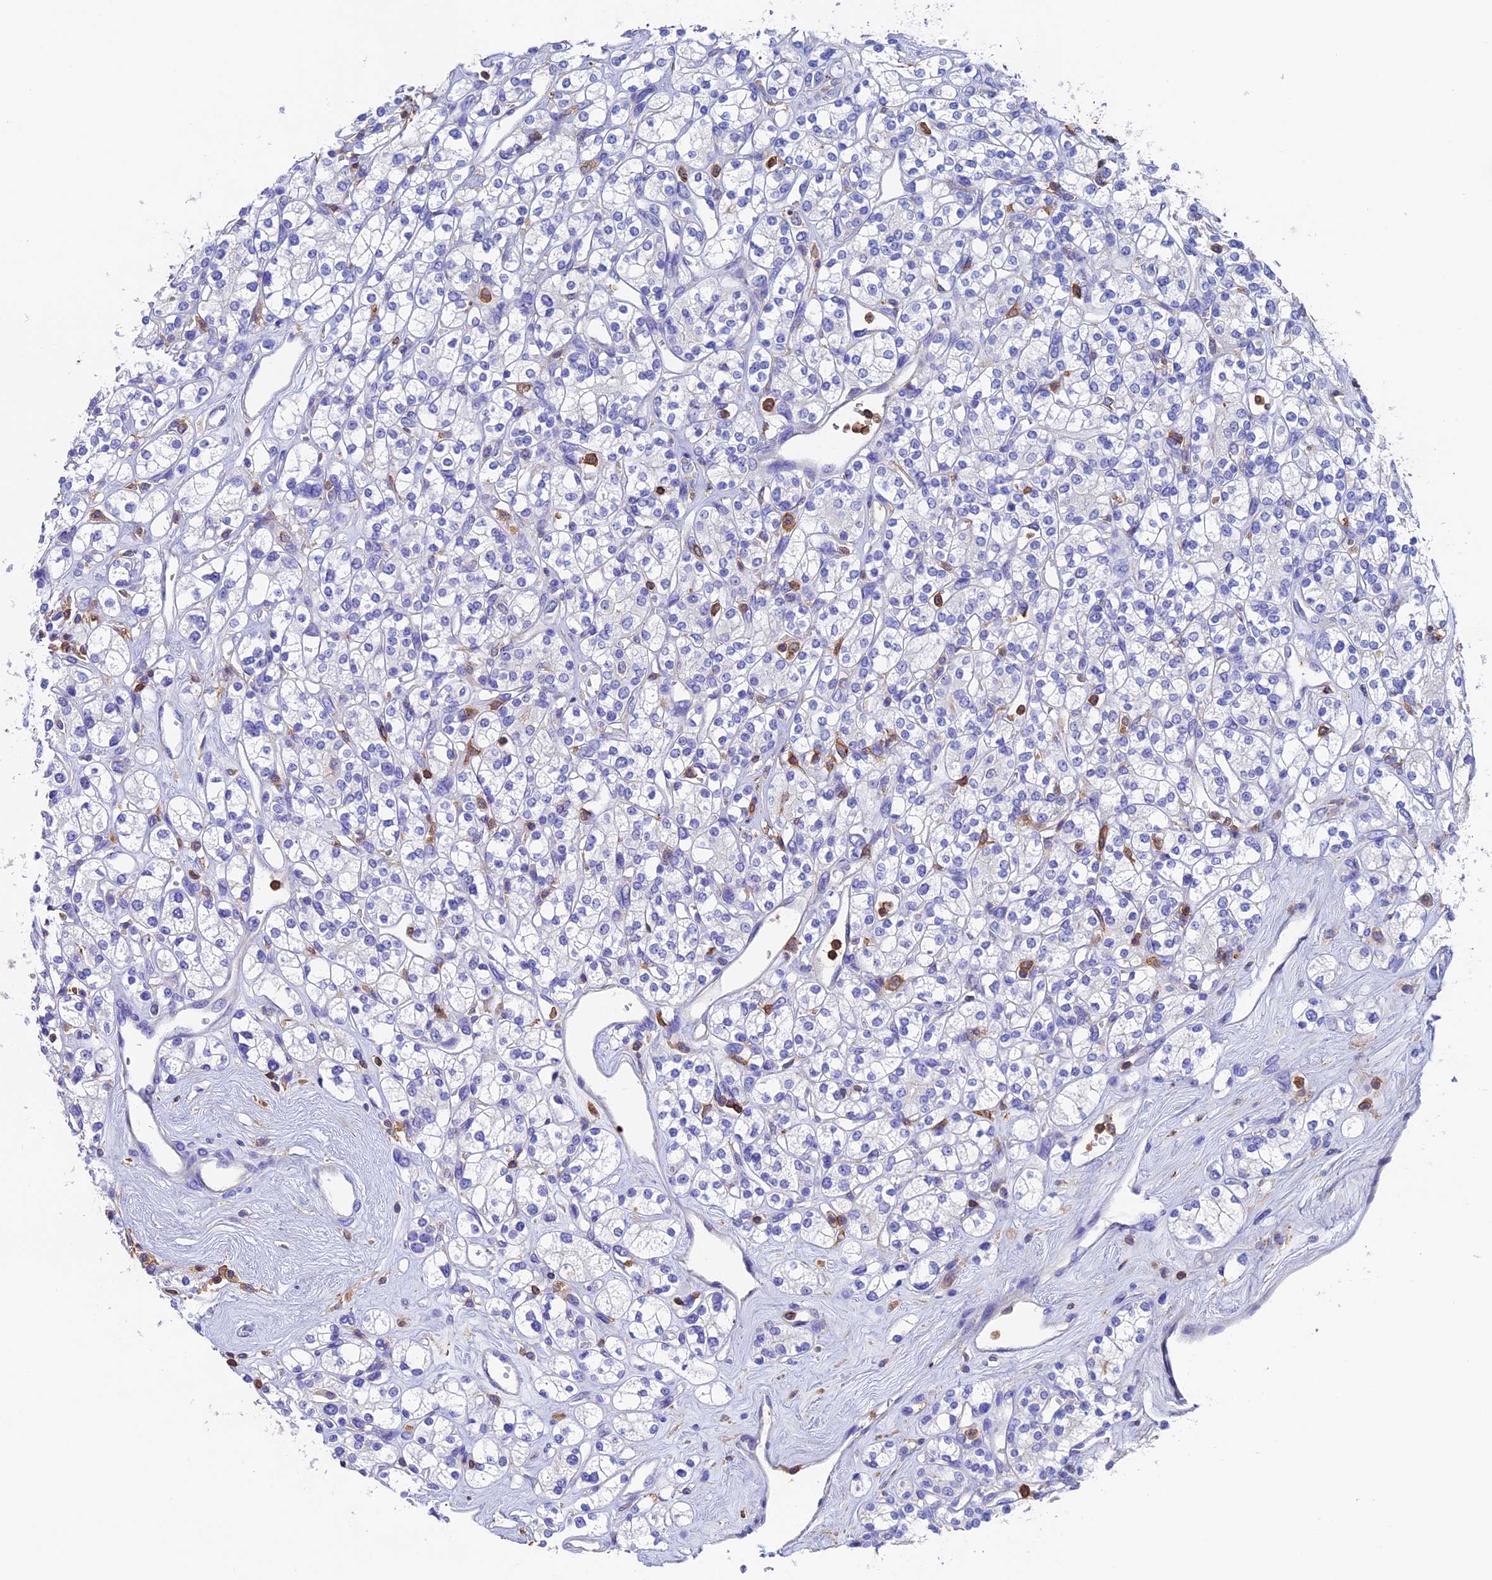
{"staining": {"intensity": "negative", "quantity": "none", "location": "none"}, "tissue": "renal cancer", "cell_type": "Tumor cells", "image_type": "cancer", "snomed": [{"axis": "morphology", "description": "Adenocarcinoma, NOS"}, {"axis": "topography", "description": "Kidney"}], "caption": "IHC of renal adenocarcinoma displays no staining in tumor cells. (Immunohistochemistry (ihc), brightfield microscopy, high magnification).", "gene": "ADAT1", "patient": {"sex": "male", "age": 77}}